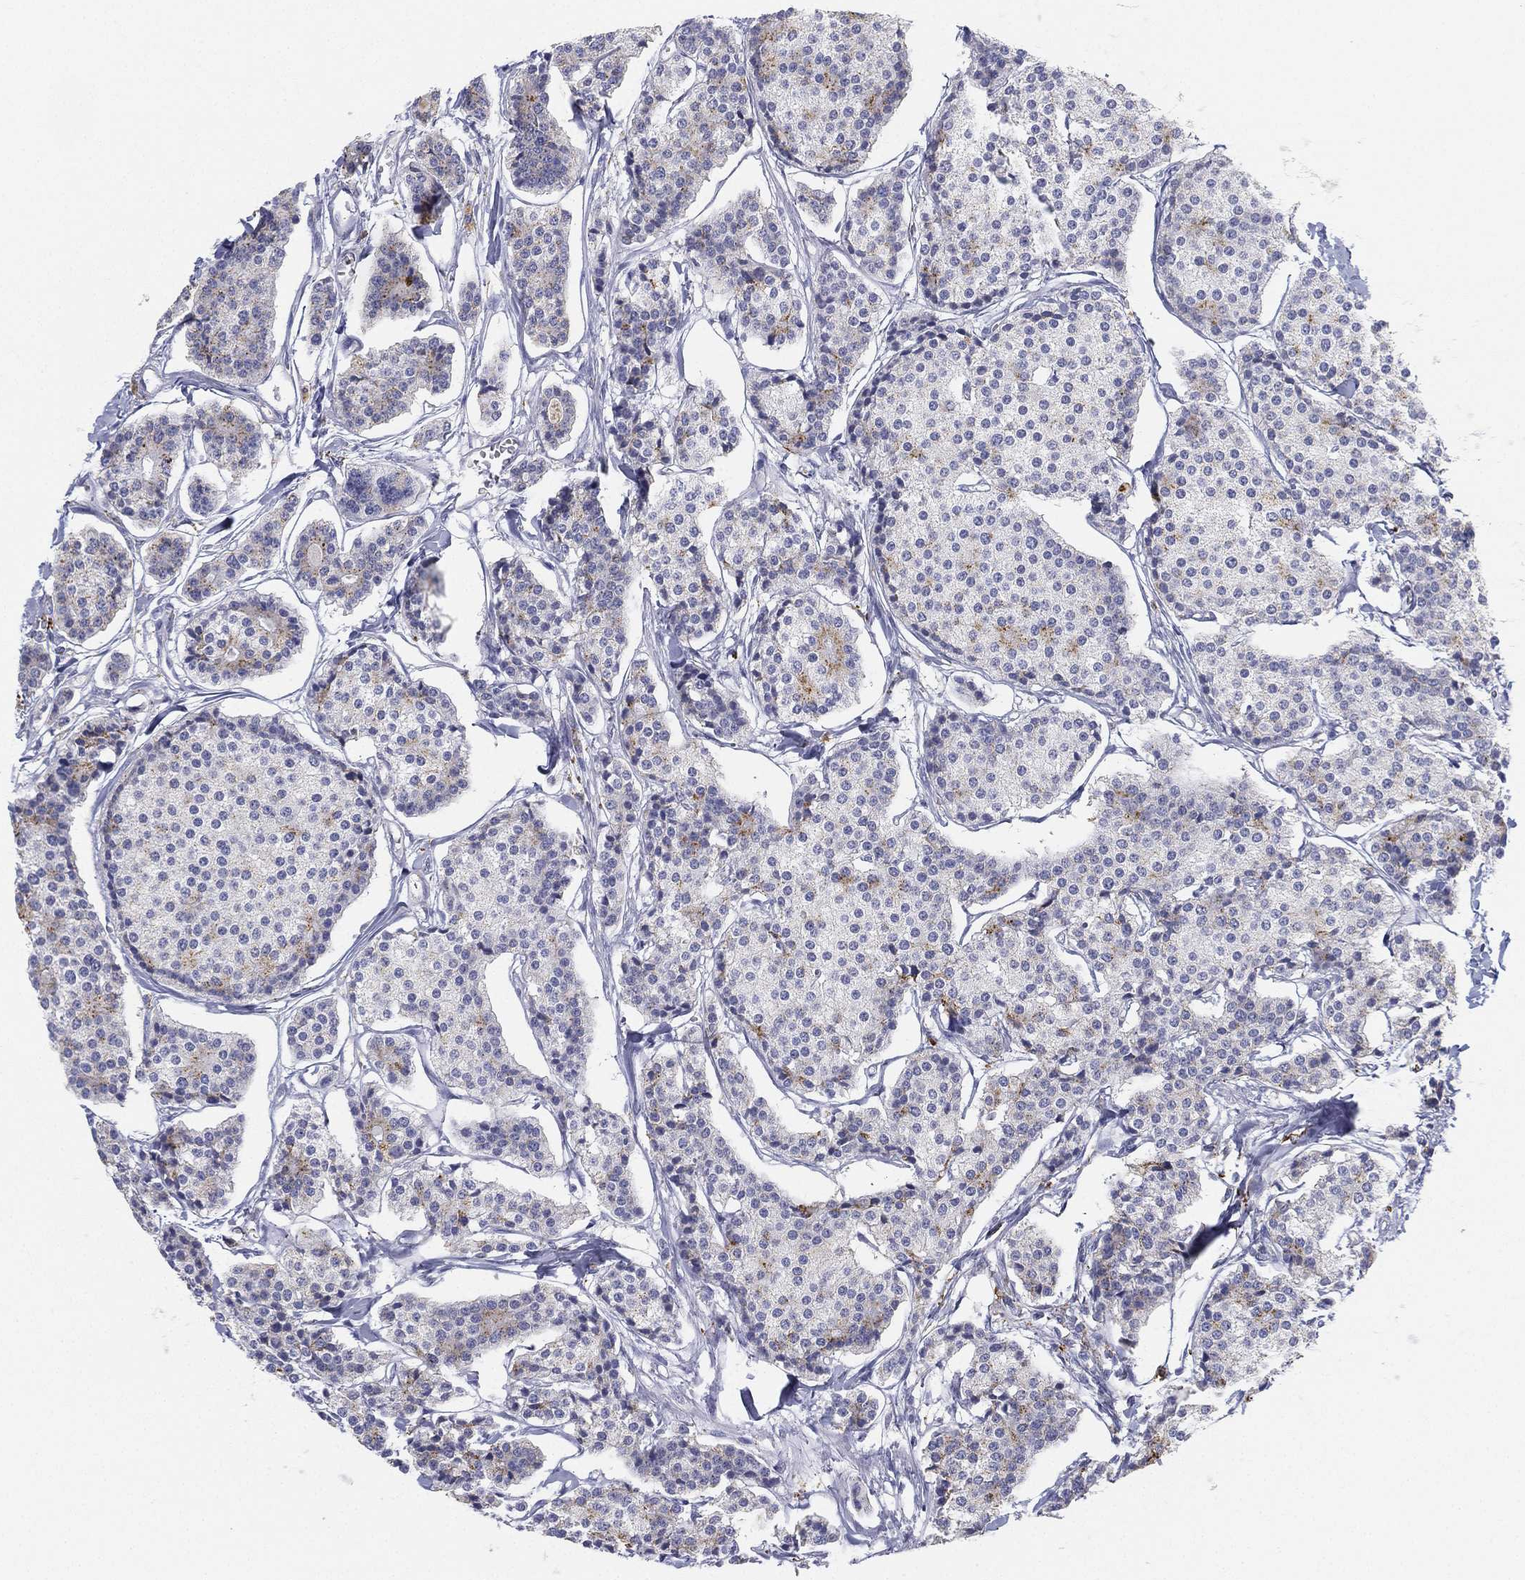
{"staining": {"intensity": "moderate", "quantity": "<25%", "location": "cytoplasmic/membranous"}, "tissue": "carcinoid", "cell_type": "Tumor cells", "image_type": "cancer", "snomed": [{"axis": "morphology", "description": "Carcinoid, malignant, NOS"}, {"axis": "topography", "description": "Small intestine"}], "caption": "This is an image of IHC staining of carcinoid (malignant), which shows moderate staining in the cytoplasmic/membranous of tumor cells.", "gene": "NPC2", "patient": {"sex": "female", "age": 65}}